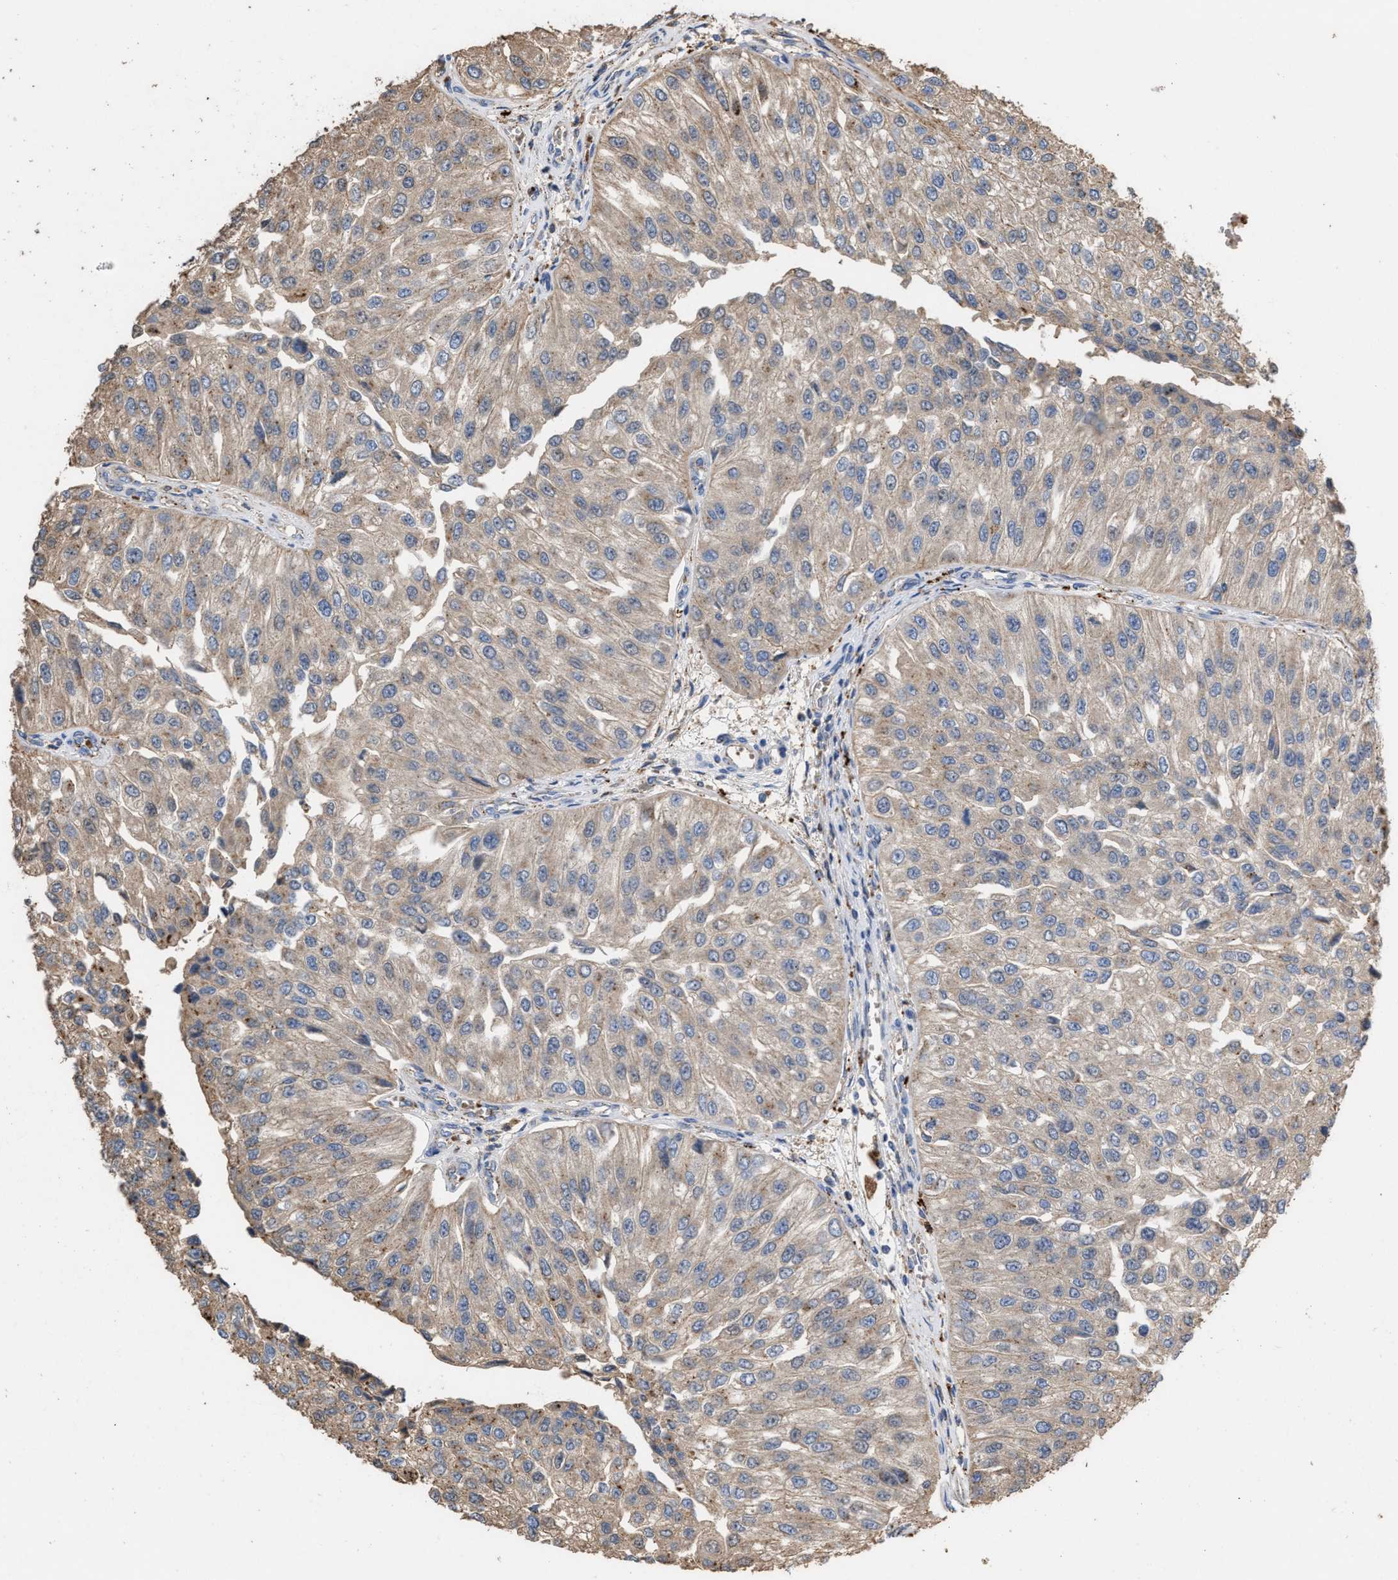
{"staining": {"intensity": "weak", "quantity": ">75%", "location": "cytoplasmic/membranous"}, "tissue": "urothelial cancer", "cell_type": "Tumor cells", "image_type": "cancer", "snomed": [{"axis": "morphology", "description": "Urothelial carcinoma, High grade"}, {"axis": "topography", "description": "Kidney"}, {"axis": "topography", "description": "Urinary bladder"}], "caption": "Urothelial carcinoma (high-grade) stained with a protein marker reveals weak staining in tumor cells.", "gene": "ELMO3", "patient": {"sex": "male", "age": 77}}